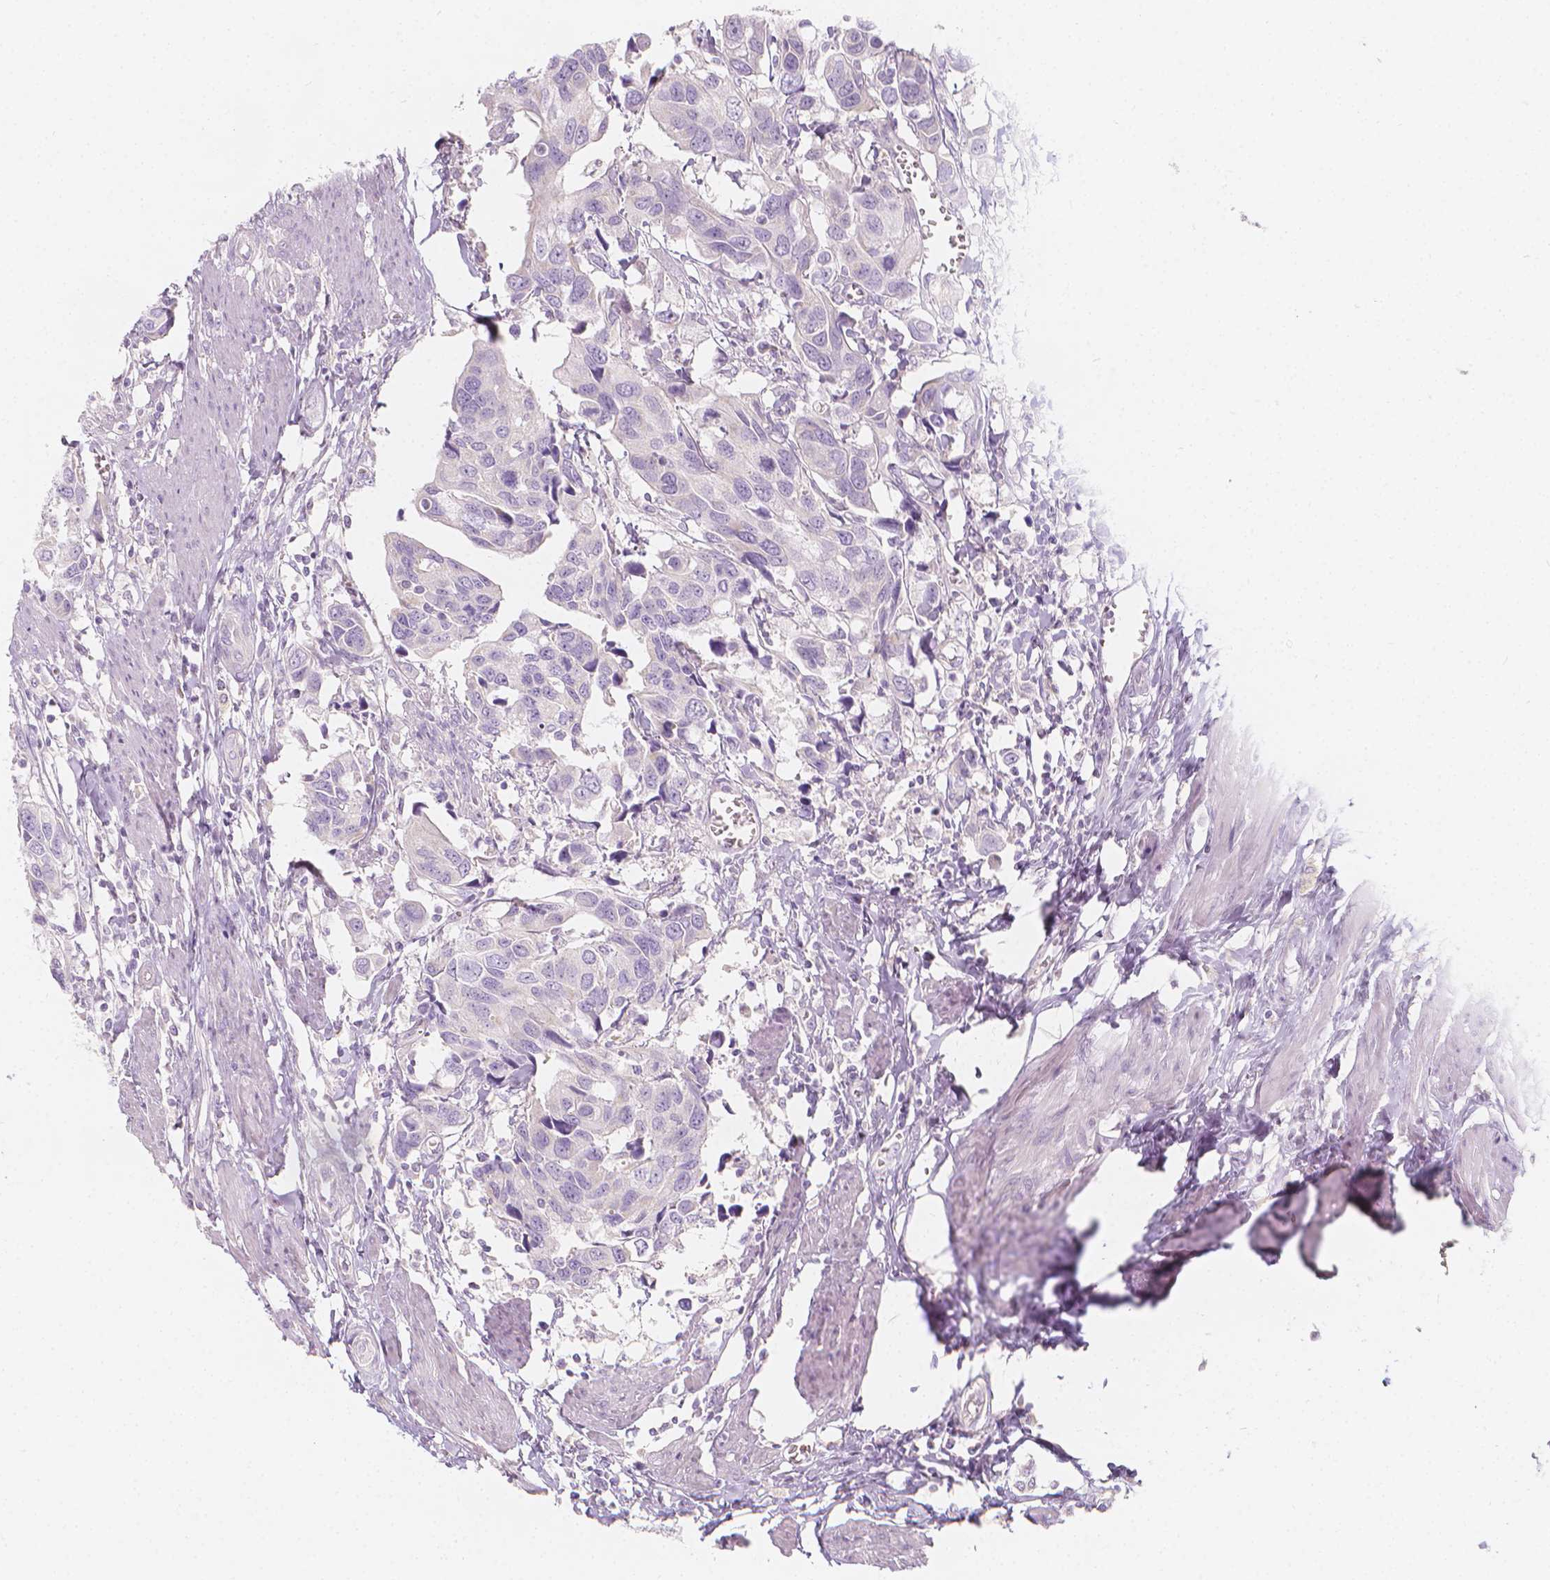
{"staining": {"intensity": "negative", "quantity": "none", "location": "none"}, "tissue": "urothelial cancer", "cell_type": "Tumor cells", "image_type": "cancer", "snomed": [{"axis": "morphology", "description": "Urothelial carcinoma, High grade"}, {"axis": "topography", "description": "Urinary bladder"}], "caption": "This is an immunohistochemistry (IHC) micrograph of human urothelial cancer. There is no positivity in tumor cells.", "gene": "RBFOX1", "patient": {"sex": "male", "age": 60}}